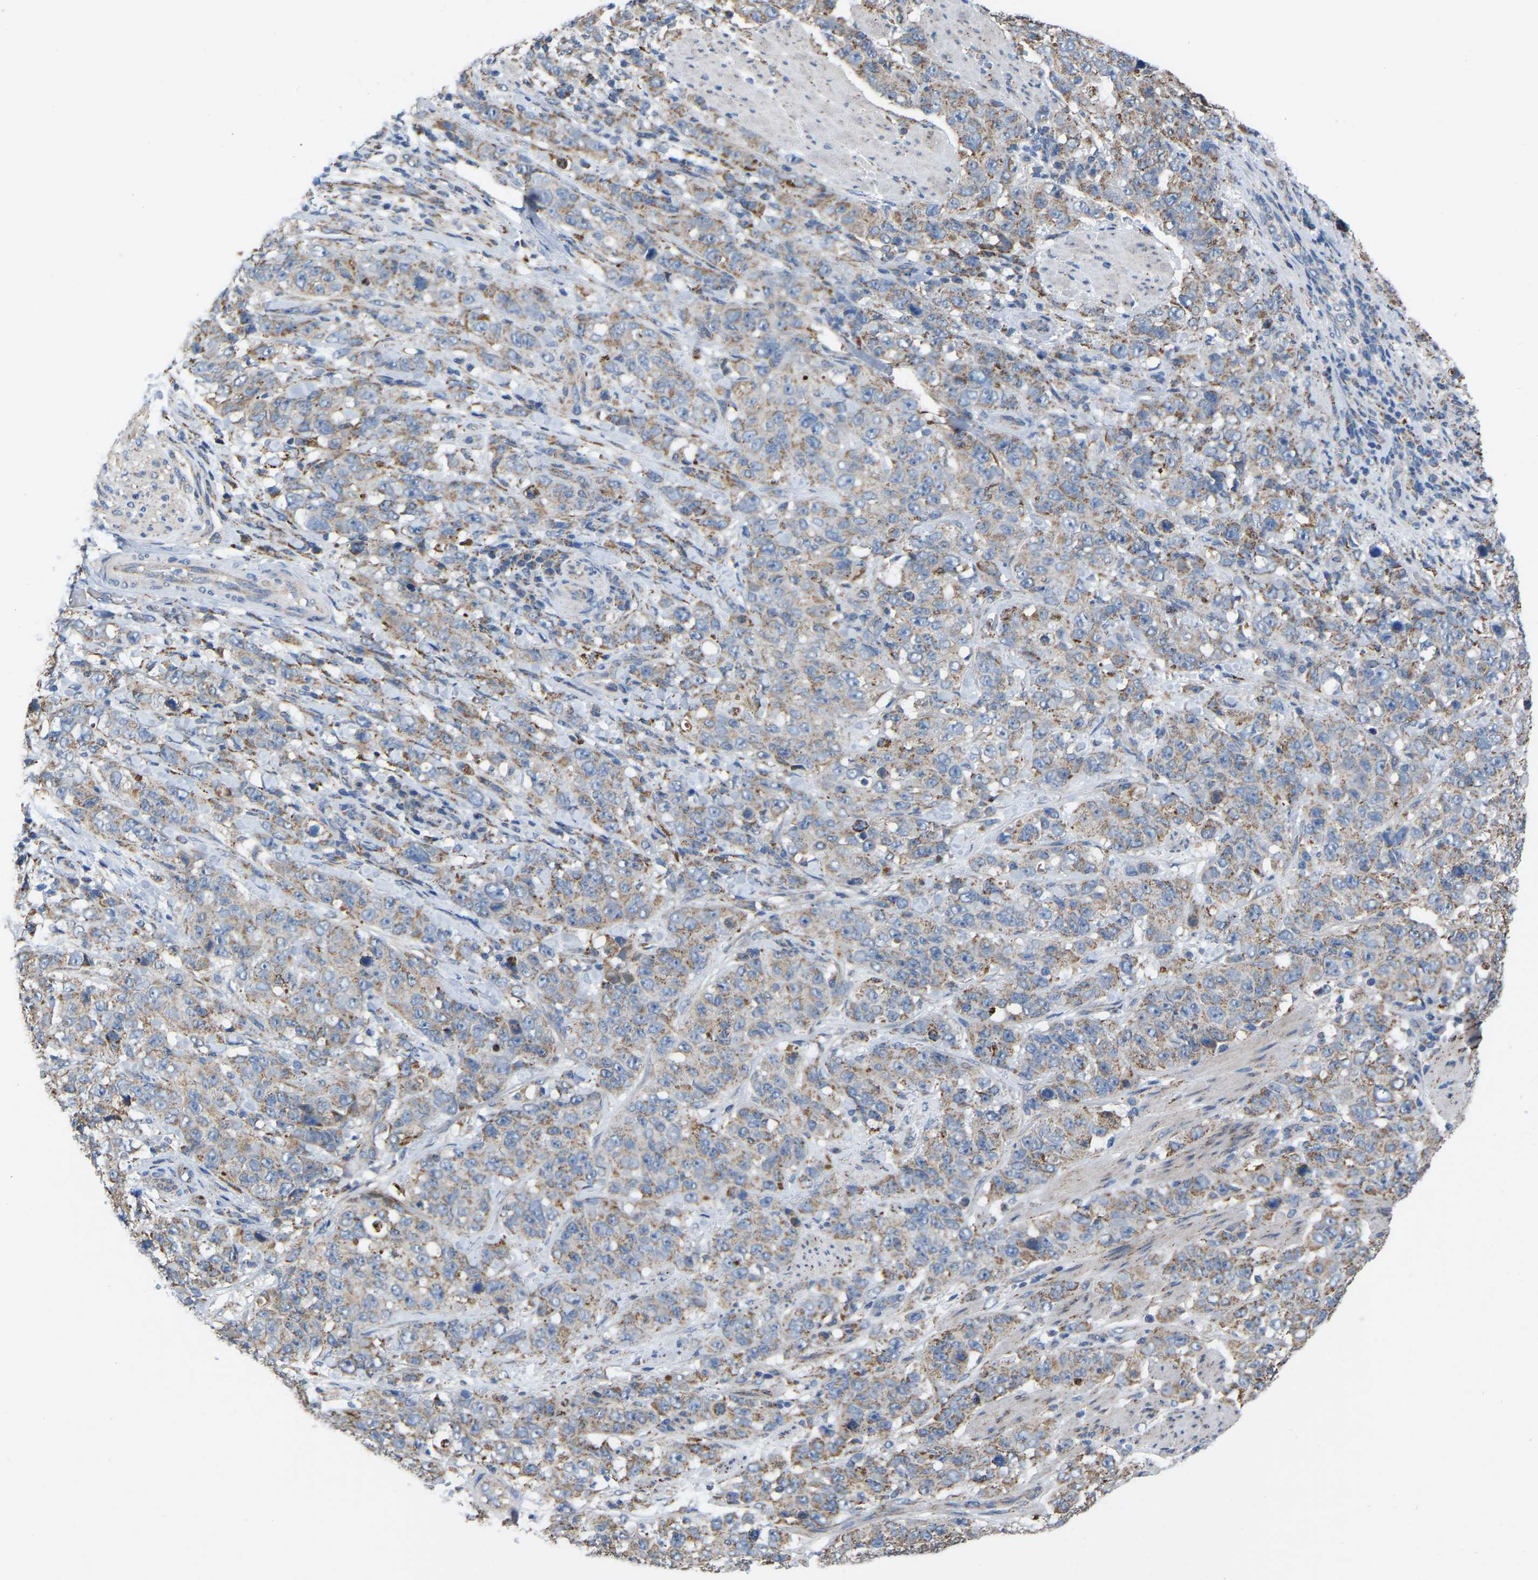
{"staining": {"intensity": "moderate", "quantity": ">75%", "location": "cytoplasmic/membranous"}, "tissue": "stomach cancer", "cell_type": "Tumor cells", "image_type": "cancer", "snomed": [{"axis": "morphology", "description": "Adenocarcinoma, NOS"}, {"axis": "topography", "description": "Stomach"}], "caption": "Moderate cytoplasmic/membranous staining for a protein is present in approximately >75% of tumor cells of adenocarcinoma (stomach) using IHC.", "gene": "BCL10", "patient": {"sex": "male", "age": 48}}